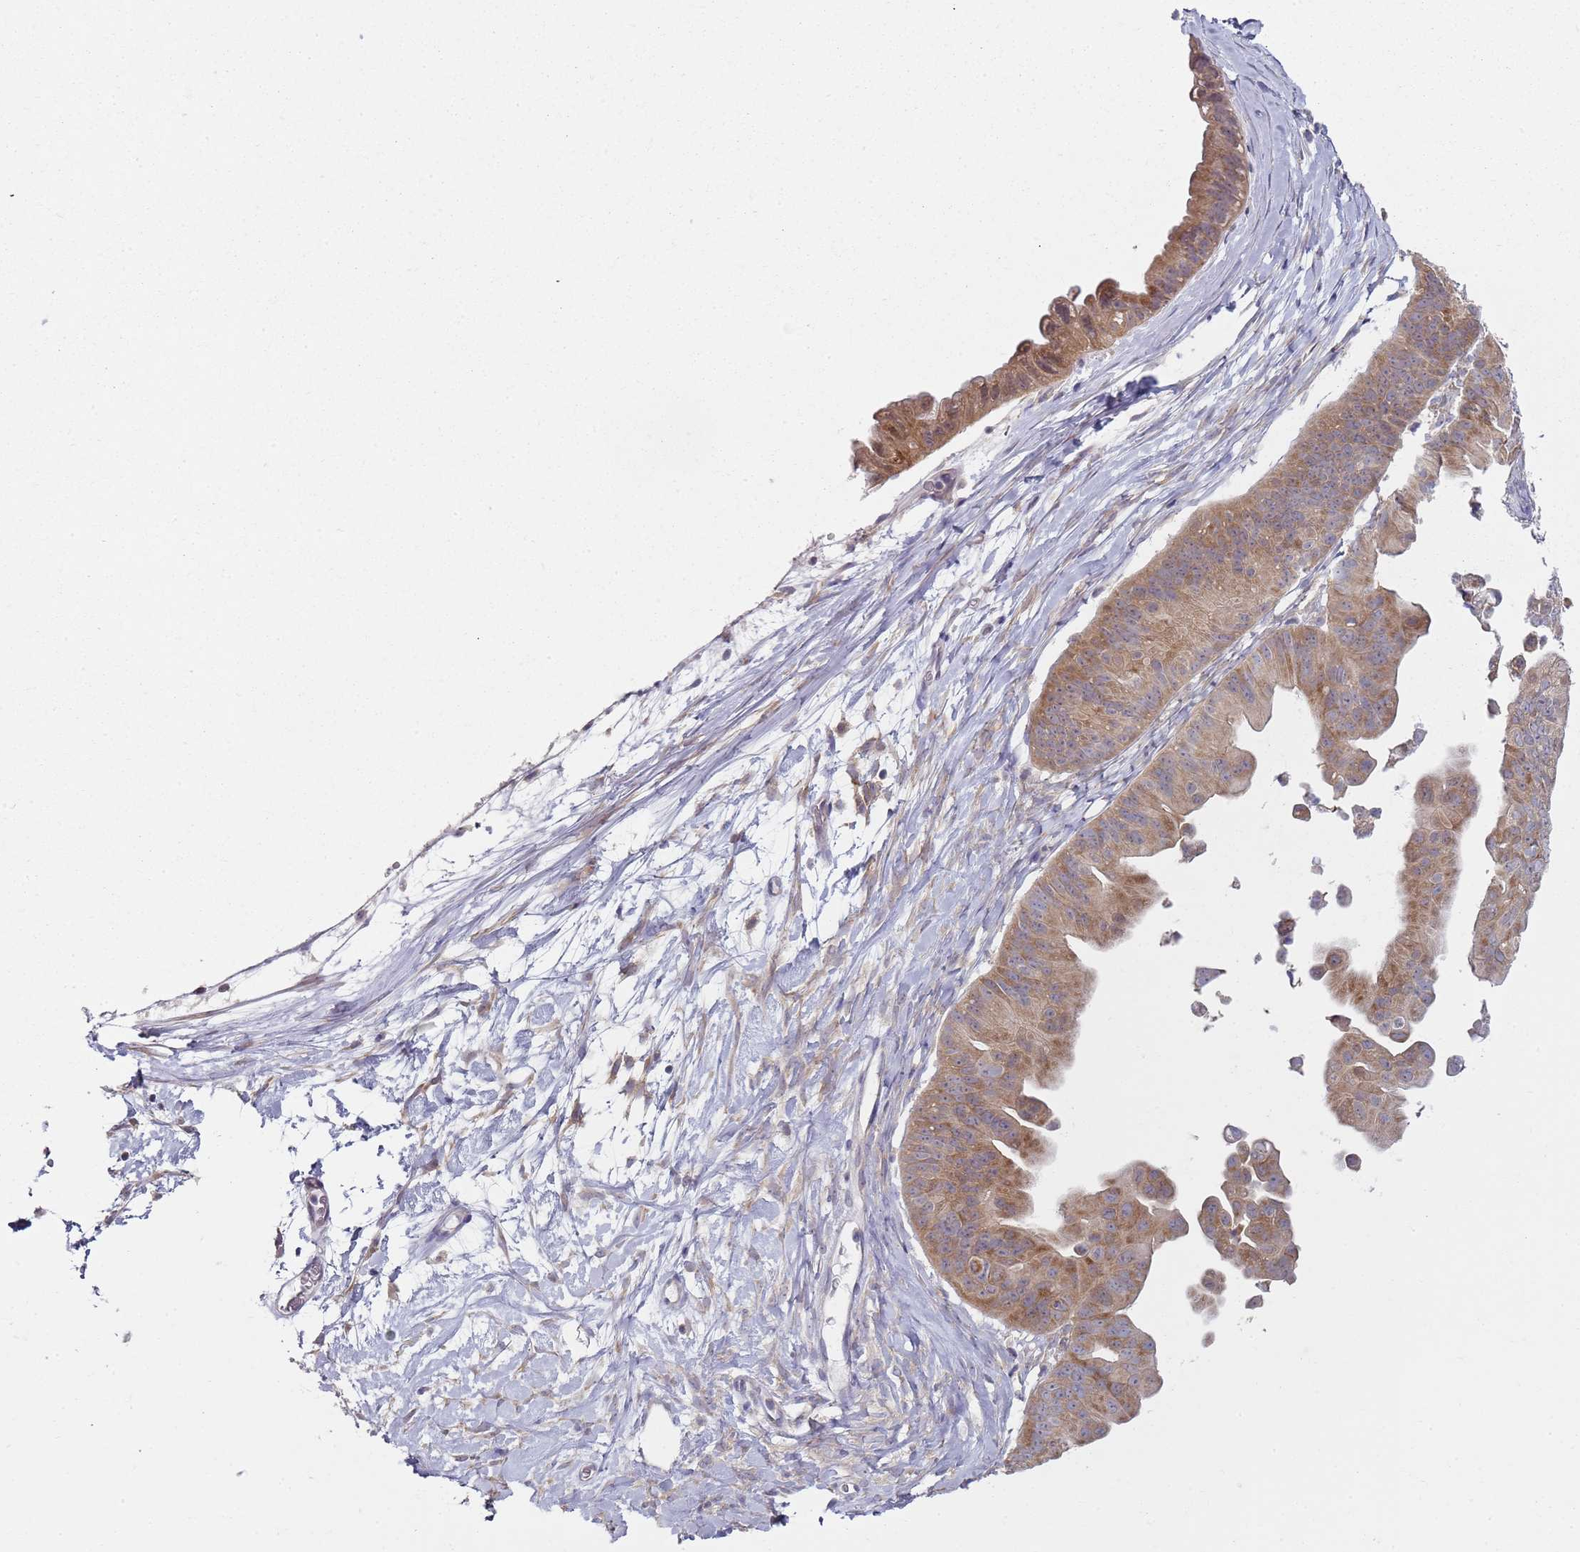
{"staining": {"intensity": "moderate", "quantity": ">75%", "location": "cytoplasmic/membranous"}, "tissue": "ovarian cancer", "cell_type": "Tumor cells", "image_type": "cancer", "snomed": [{"axis": "morphology", "description": "Cystadenocarcinoma, mucinous, NOS"}, {"axis": "topography", "description": "Ovary"}], "caption": "The photomicrograph reveals staining of ovarian cancer (mucinous cystadenocarcinoma), revealing moderate cytoplasmic/membranous protein positivity (brown color) within tumor cells.", "gene": "SLC26A6", "patient": {"sex": "female", "age": 61}}